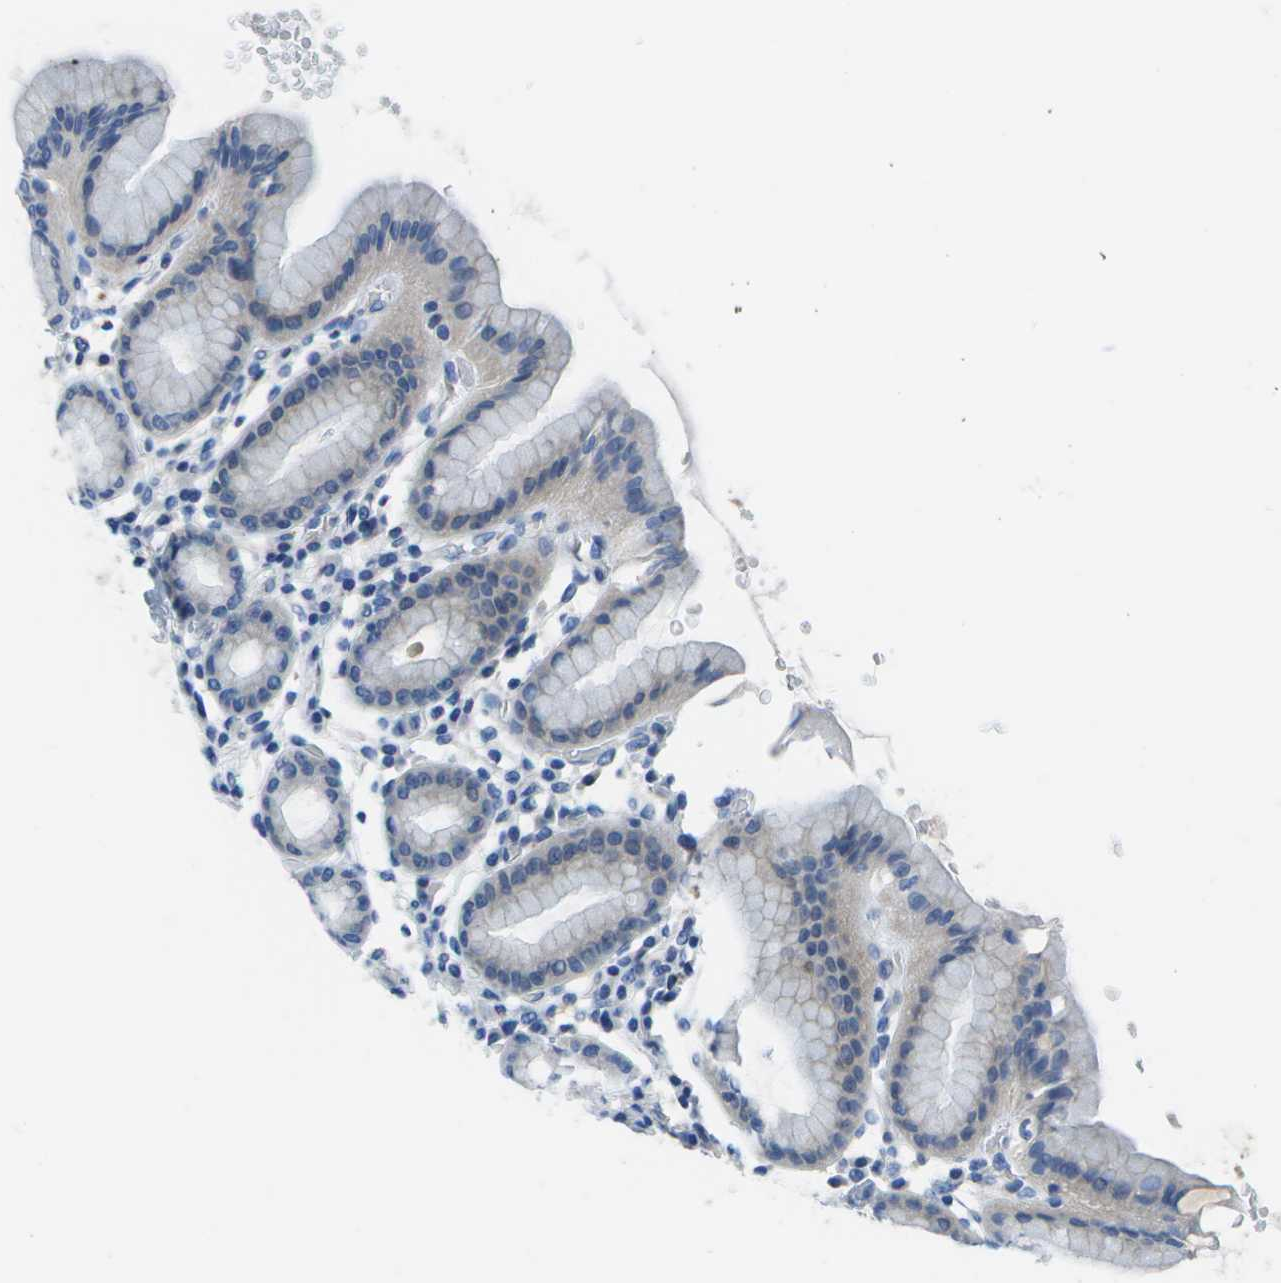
{"staining": {"intensity": "negative", "quantity": "none", "location": "none"}, "tissue": "stomach", "cell_type": "Glandular cells", "image_type": "normal", "snomed": [{"axis": "morphology", "description": "Normal tissue, NOS"}, {"axis": "topography", "description": "Stomach, upper"}], "caption": "Immunohistochemical staining of unremarkable human stomach shows no significant expression in glandular cells.", "gene": "DCT", "patient": {"sex": "male", "age": 68}}